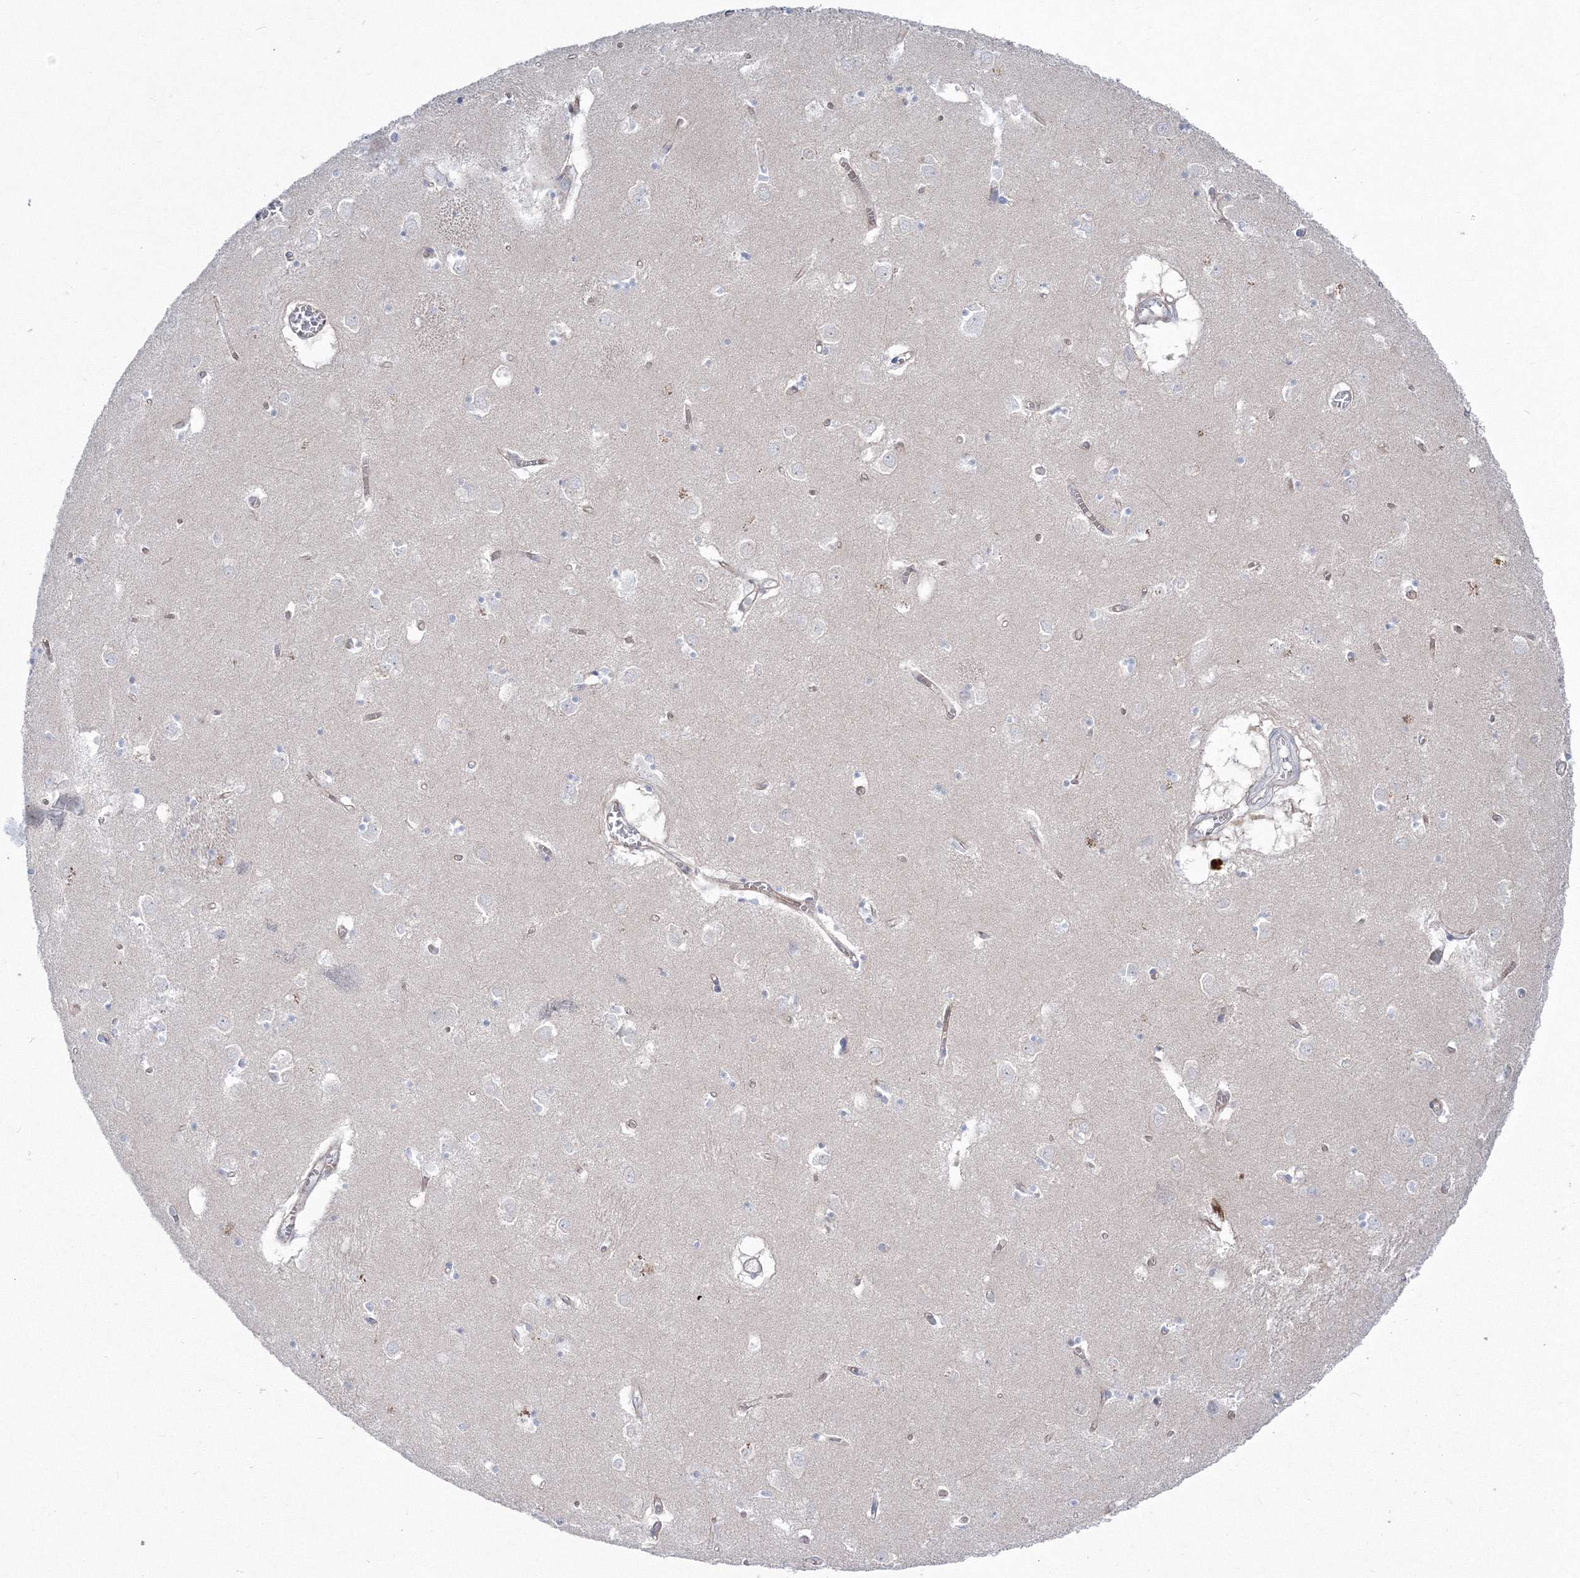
{"staining": {"intensity": "negative", "quantity": "none", "location": "none"}, "tissue": "caudate", "cell_type": "Glial cells", "image_type": "normal", "snomed": [{"axis": "morphology", "description": "Normal tissue, NOS"}, {"axis": "topography", "description": "Lateral ventricle wall"}], "caption": "This is an immunohistochemistry photomicrograph of unremarkable human caudate. There is no expression in glial cells.", "gene": "HYAL2", "patient": {"sex": "male", "age": 70}}